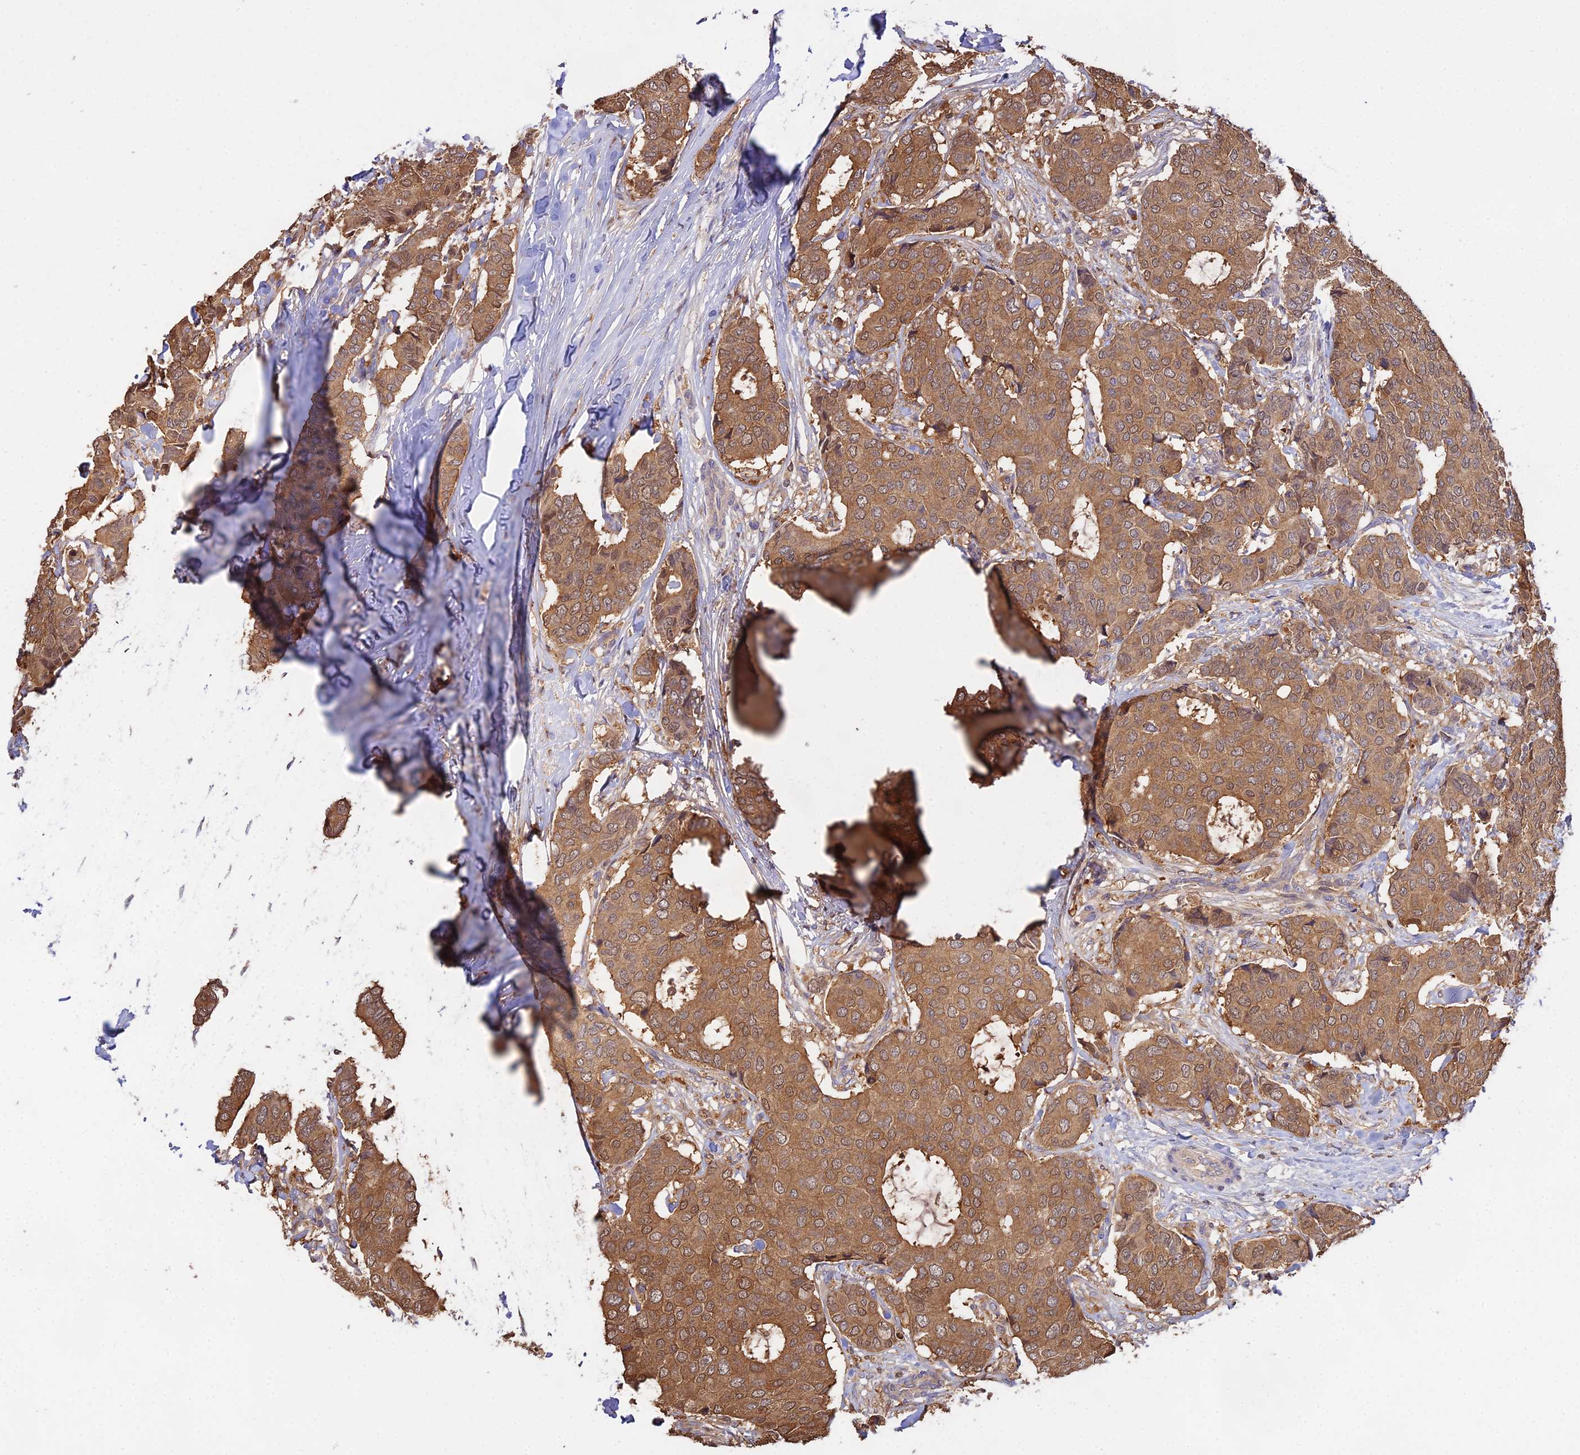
{"staining": {"intensity": "strong", "quantity": ">75%", "location": "cytoplasmic/membranous"}, "tissue": "breast cancer", "cell_type": "Tumor cells", "image_type": "cancer", "snomed": [{"axis": "morphology", "description": "Duct carcinoma"}, {"axis": "topography", "description": "Breast"}], "caption": "High-power microscopy captured an immunohistochemistry (IHC) photomicrograph of invasive ductal carcinoma (breast), revealing strong cytoplasmic/membranous expression in about >75% of tumor cells.", "gene": "FBP1", "patient": {"sex": "female", "age": 75}}